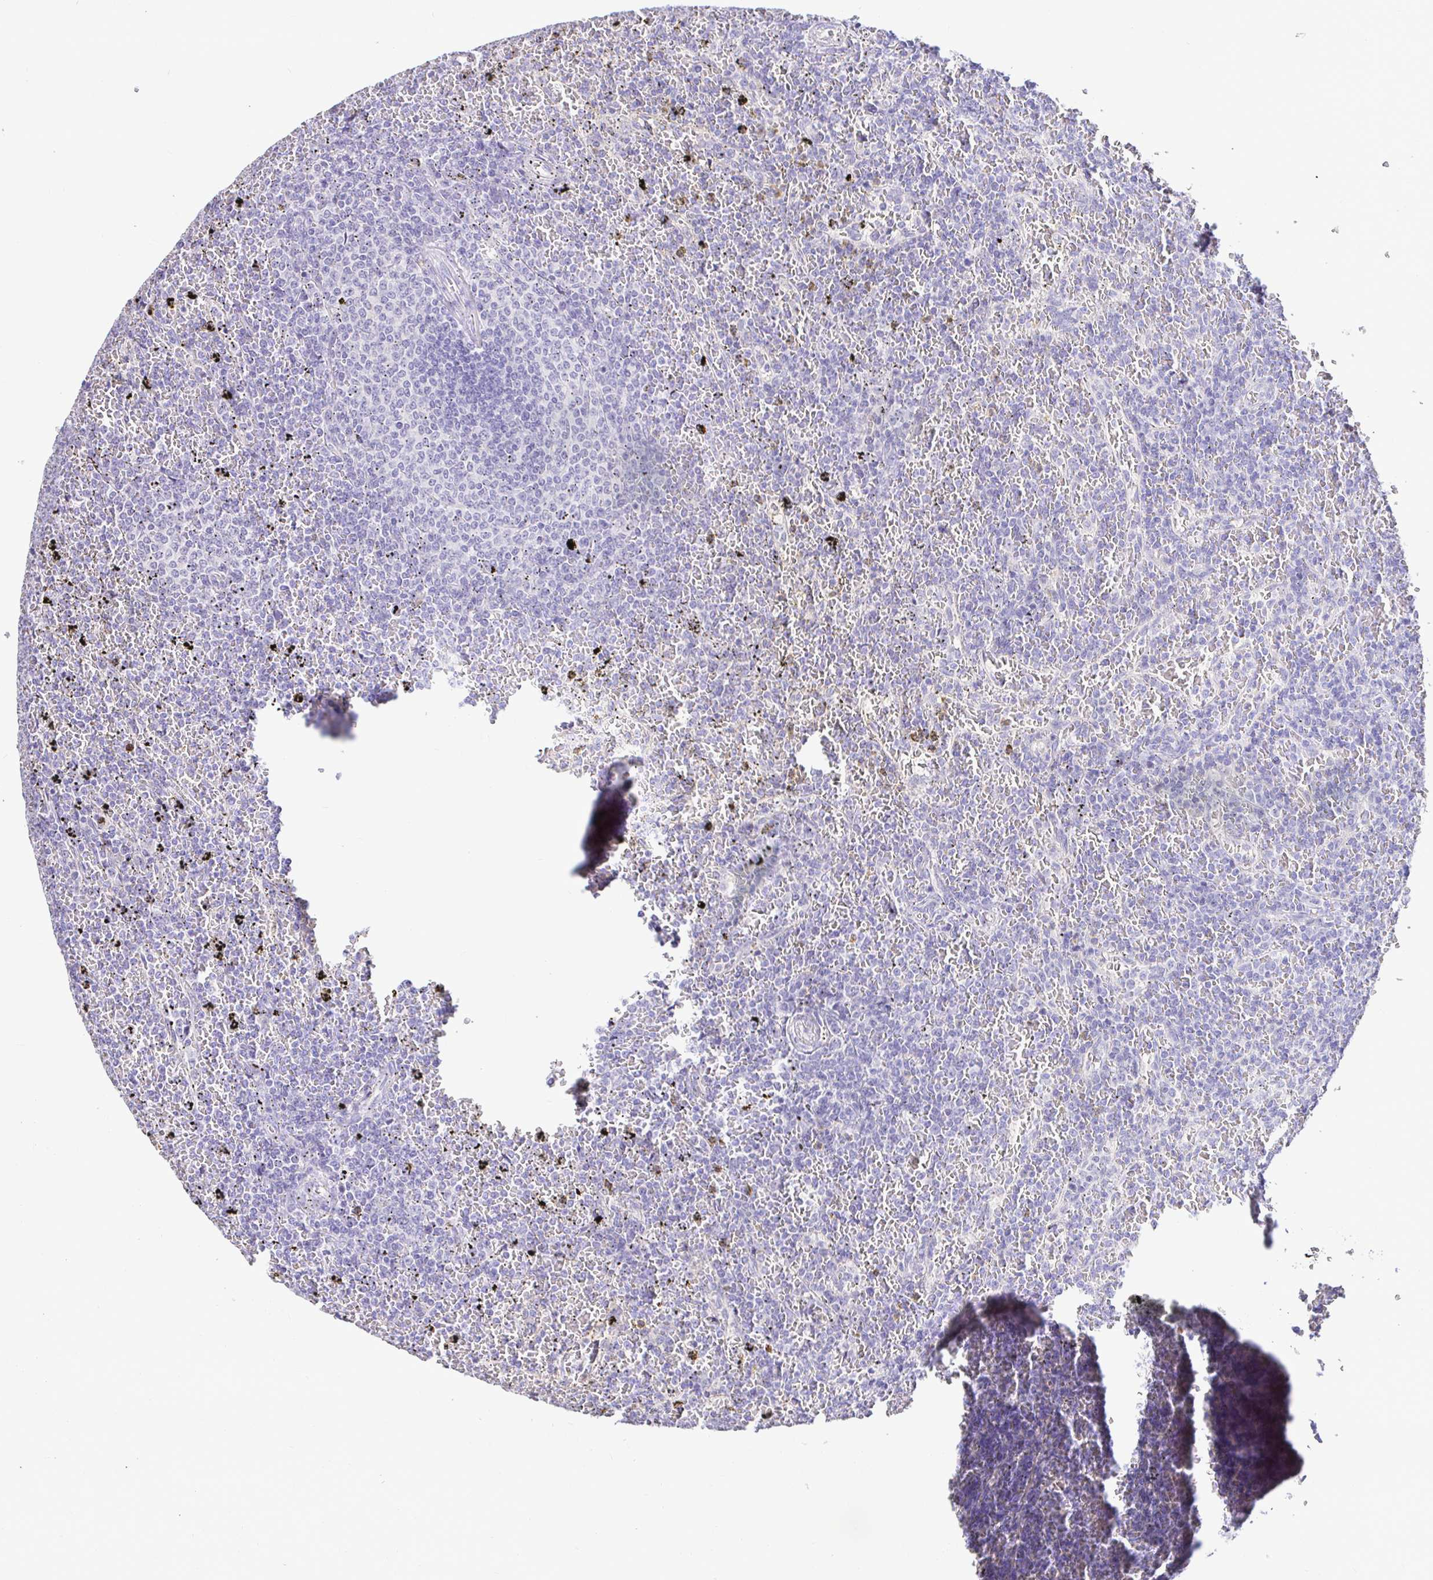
{"staining": {"intensity": "negative", "quantity": "none", "location": "none"}, "tissue": "lymphoma", "cell_type": "Tumor cells", "image_type": "cancer", "snomed": [{"axis": "morphology", "description": "Malignant lymphoma, non-Hodgkin's type, Low grade"}, {"axis": "topography", "description": "Spleen"}], "caption": "Micrograph shows no significant protein staining in tumor cells of lymphoma. (DAB (3,3'-diaminobenzidine) IHC with hematoxylin counter stain).", "gene": "CDO1", "patient": {"sex": "female", "age": 77}}